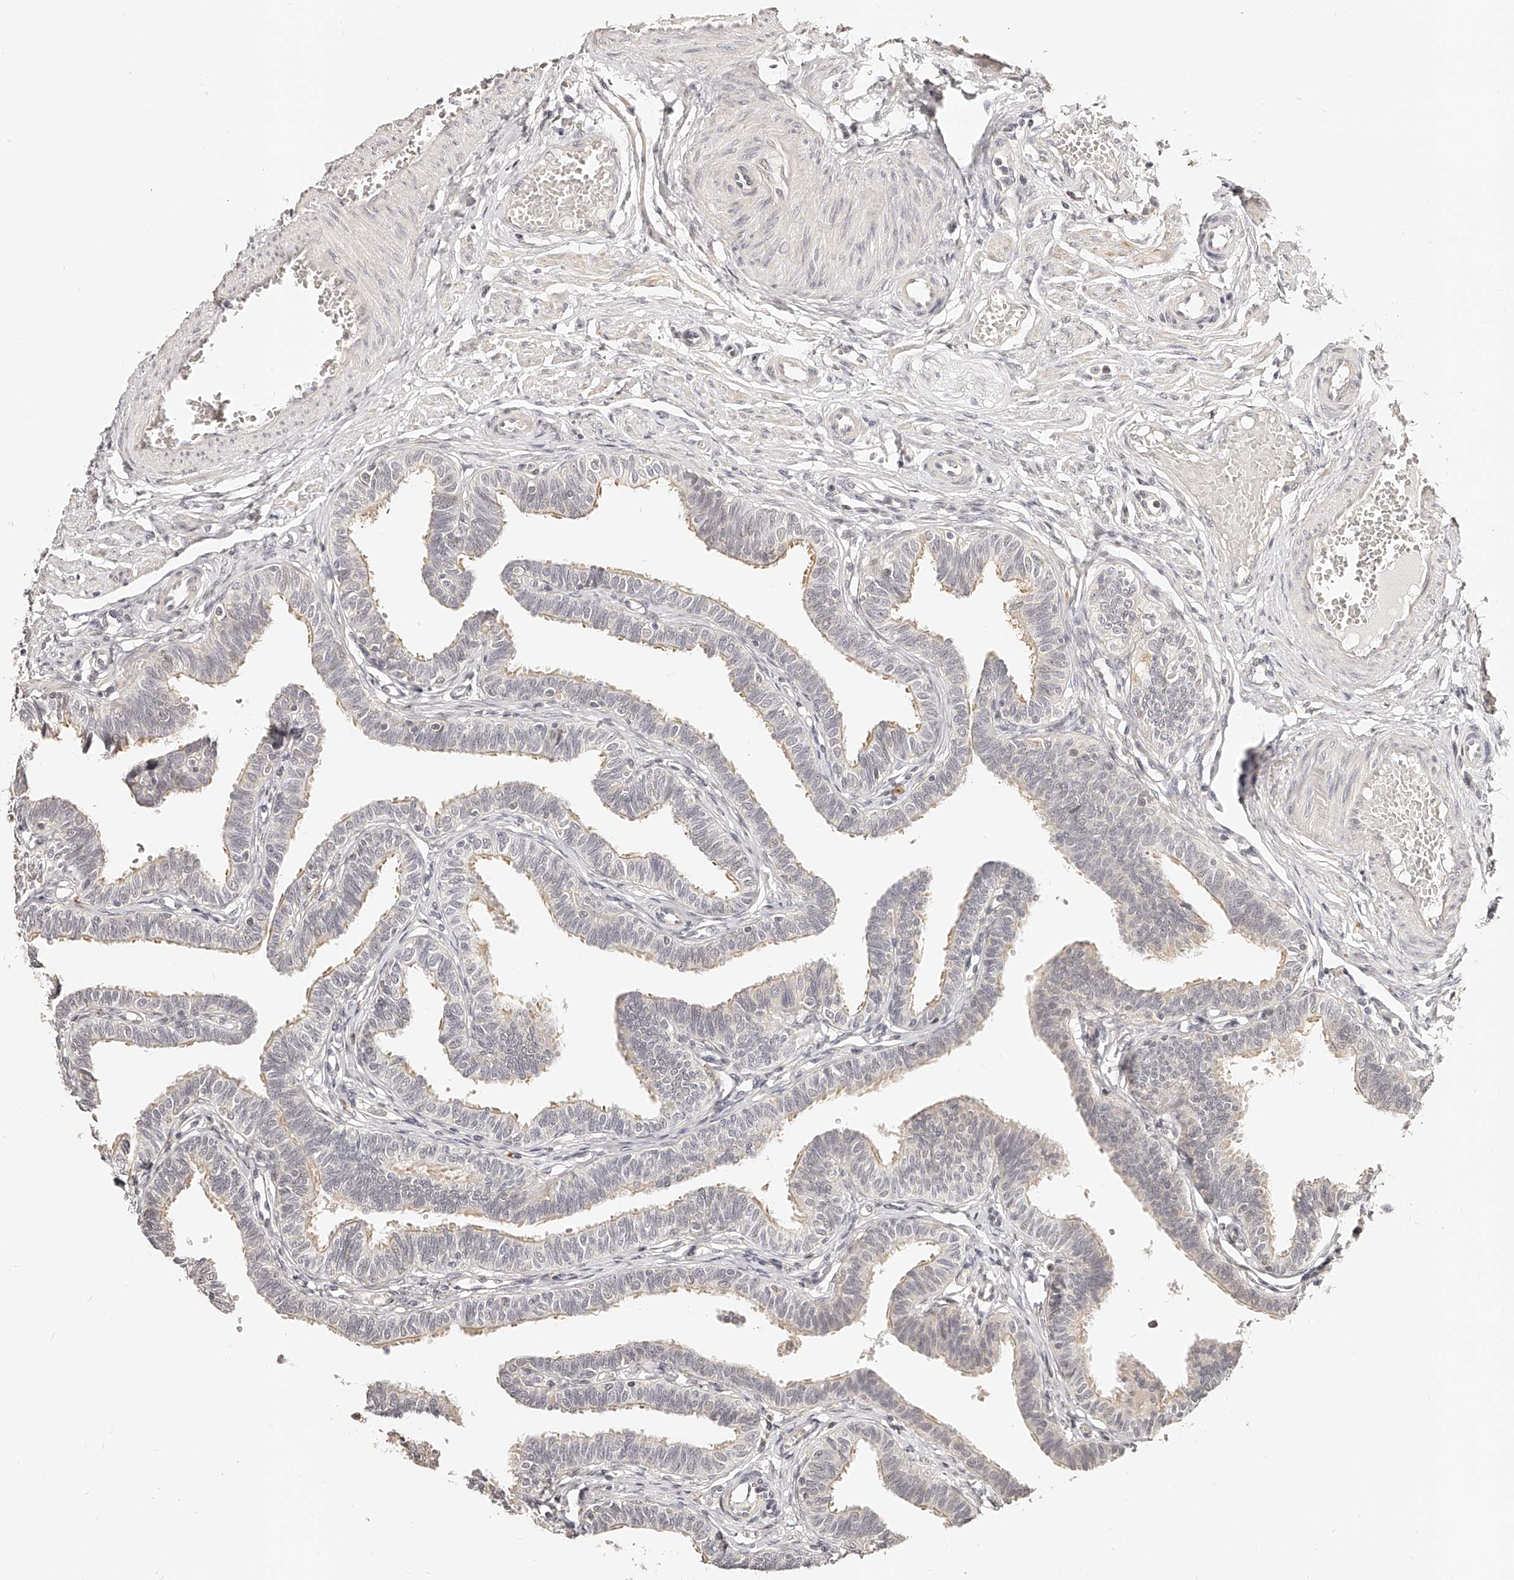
{"staining": {"intensity": "weak", "quantity": "25%-75%", "location": "cytoplasmic/membranous"}, "tissue": "fallopian tube", "cell_type": "Glandular cells", "image_type": "normal", "snomed": [{"axis": "morphology", "description": "Normal tissue, NOS"}, {"axis": "topography", "description": "Fallopian tube"}, {"axis": "topography", "description": "Ovary"}], "caption": "Immunohistochemistry (DAB (3,3'-diaminobenzidine)) staining of unremarkable fallopian tube displays weak cytoplasmic/membranous protein positivity in approximately 25%-75% of glandular cells.", "gene": "ZNF789", "patient": {"sex": "female", "age": 23}}